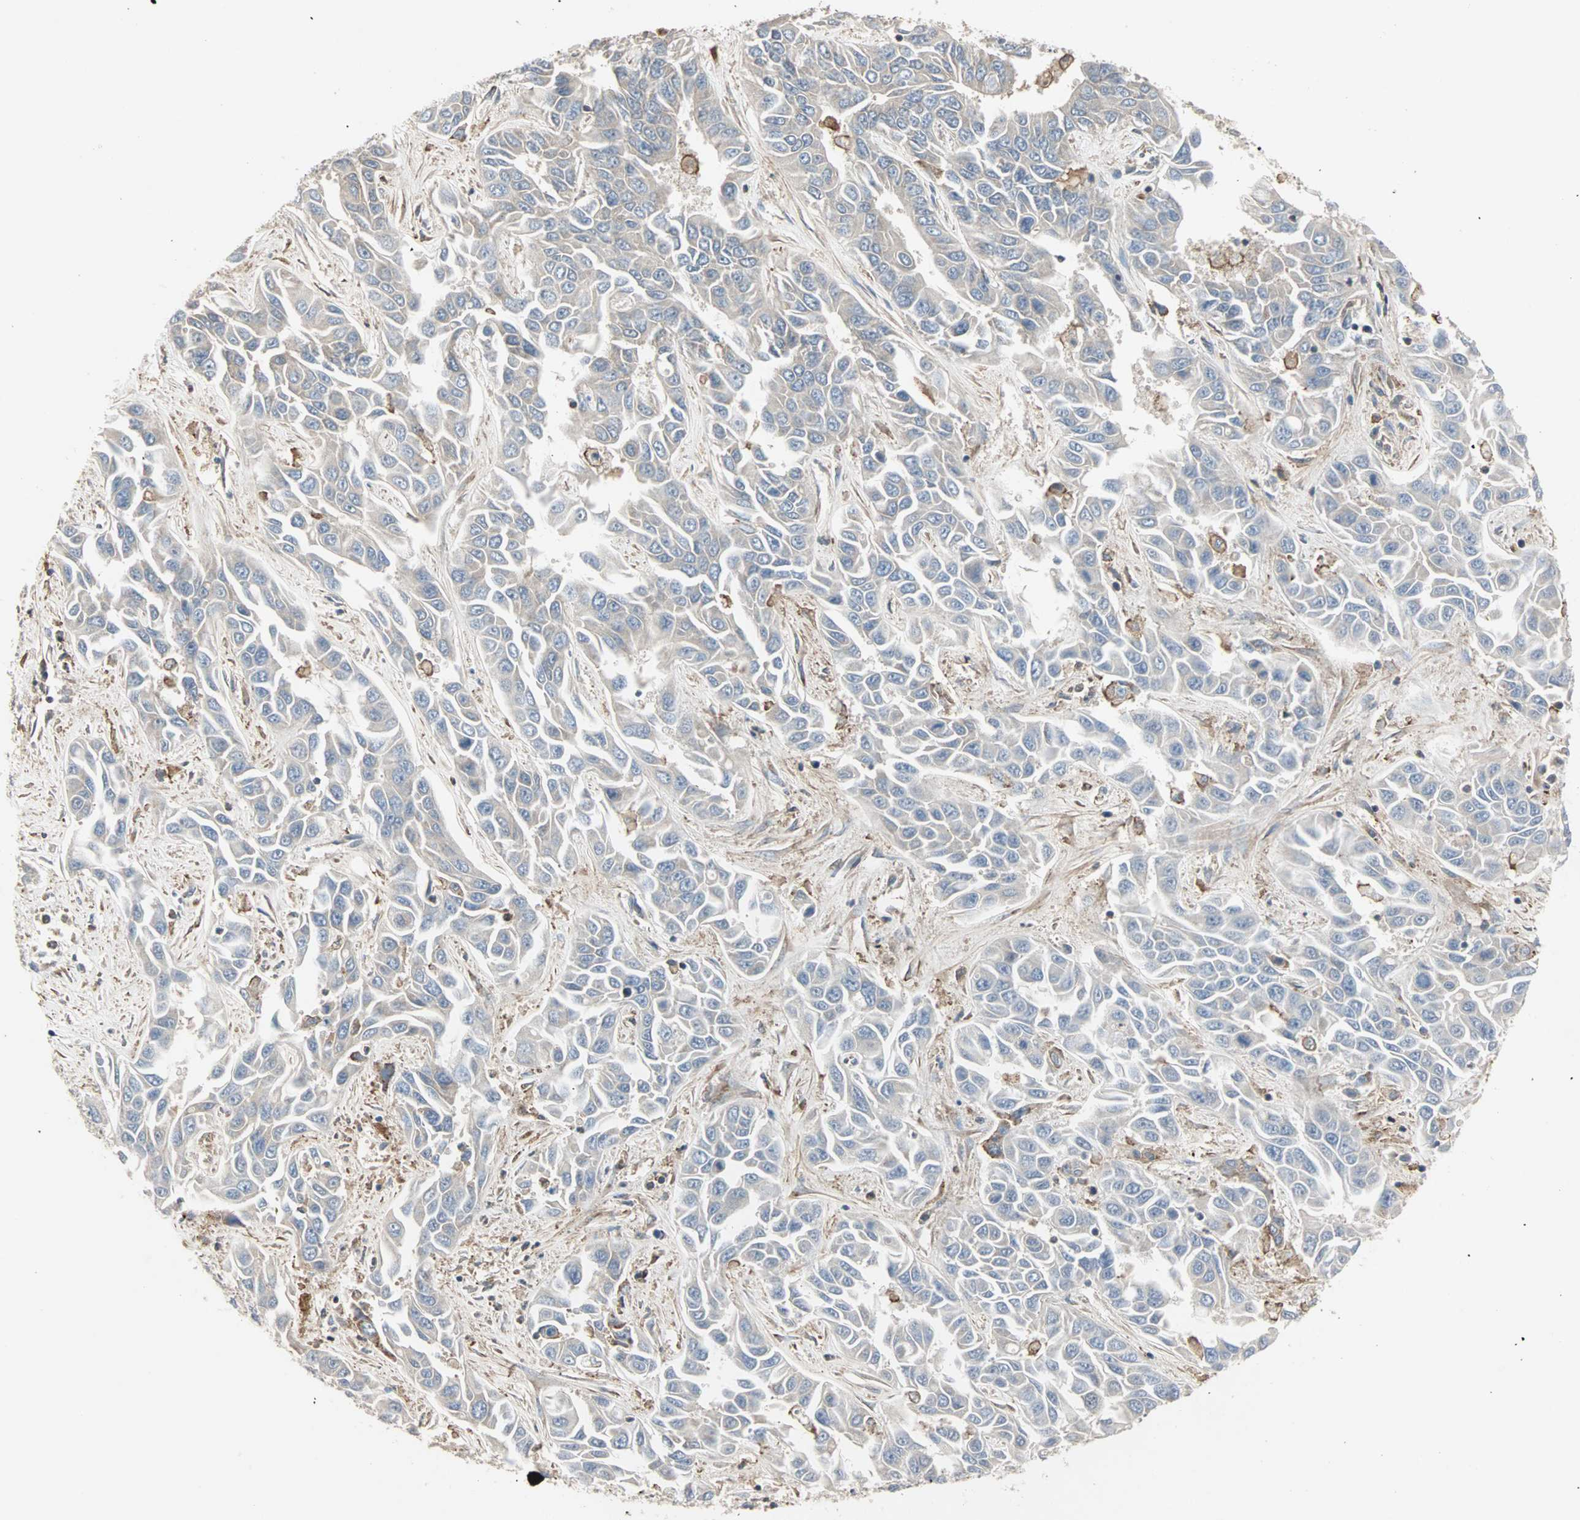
{"staining": {"intensity": "weak", "quantity": "<25%", "location": "cytoplasmic/membranous"}, "tissue": "liver cancer", "cell_type": "Tumor cells", "image_type": "cancer", "snomed": [{"axis": "morphology", "description": "Cholangiocarcinoma"}, {"axis": "topography", "description": "Liver"}], "caption": "Photomicrograph shows no protein positivity in tumor cells of liver cholangiocarcinoma tissue.", "gene": "GNAI2", "patient": {"sex": "female", "age": 52}}